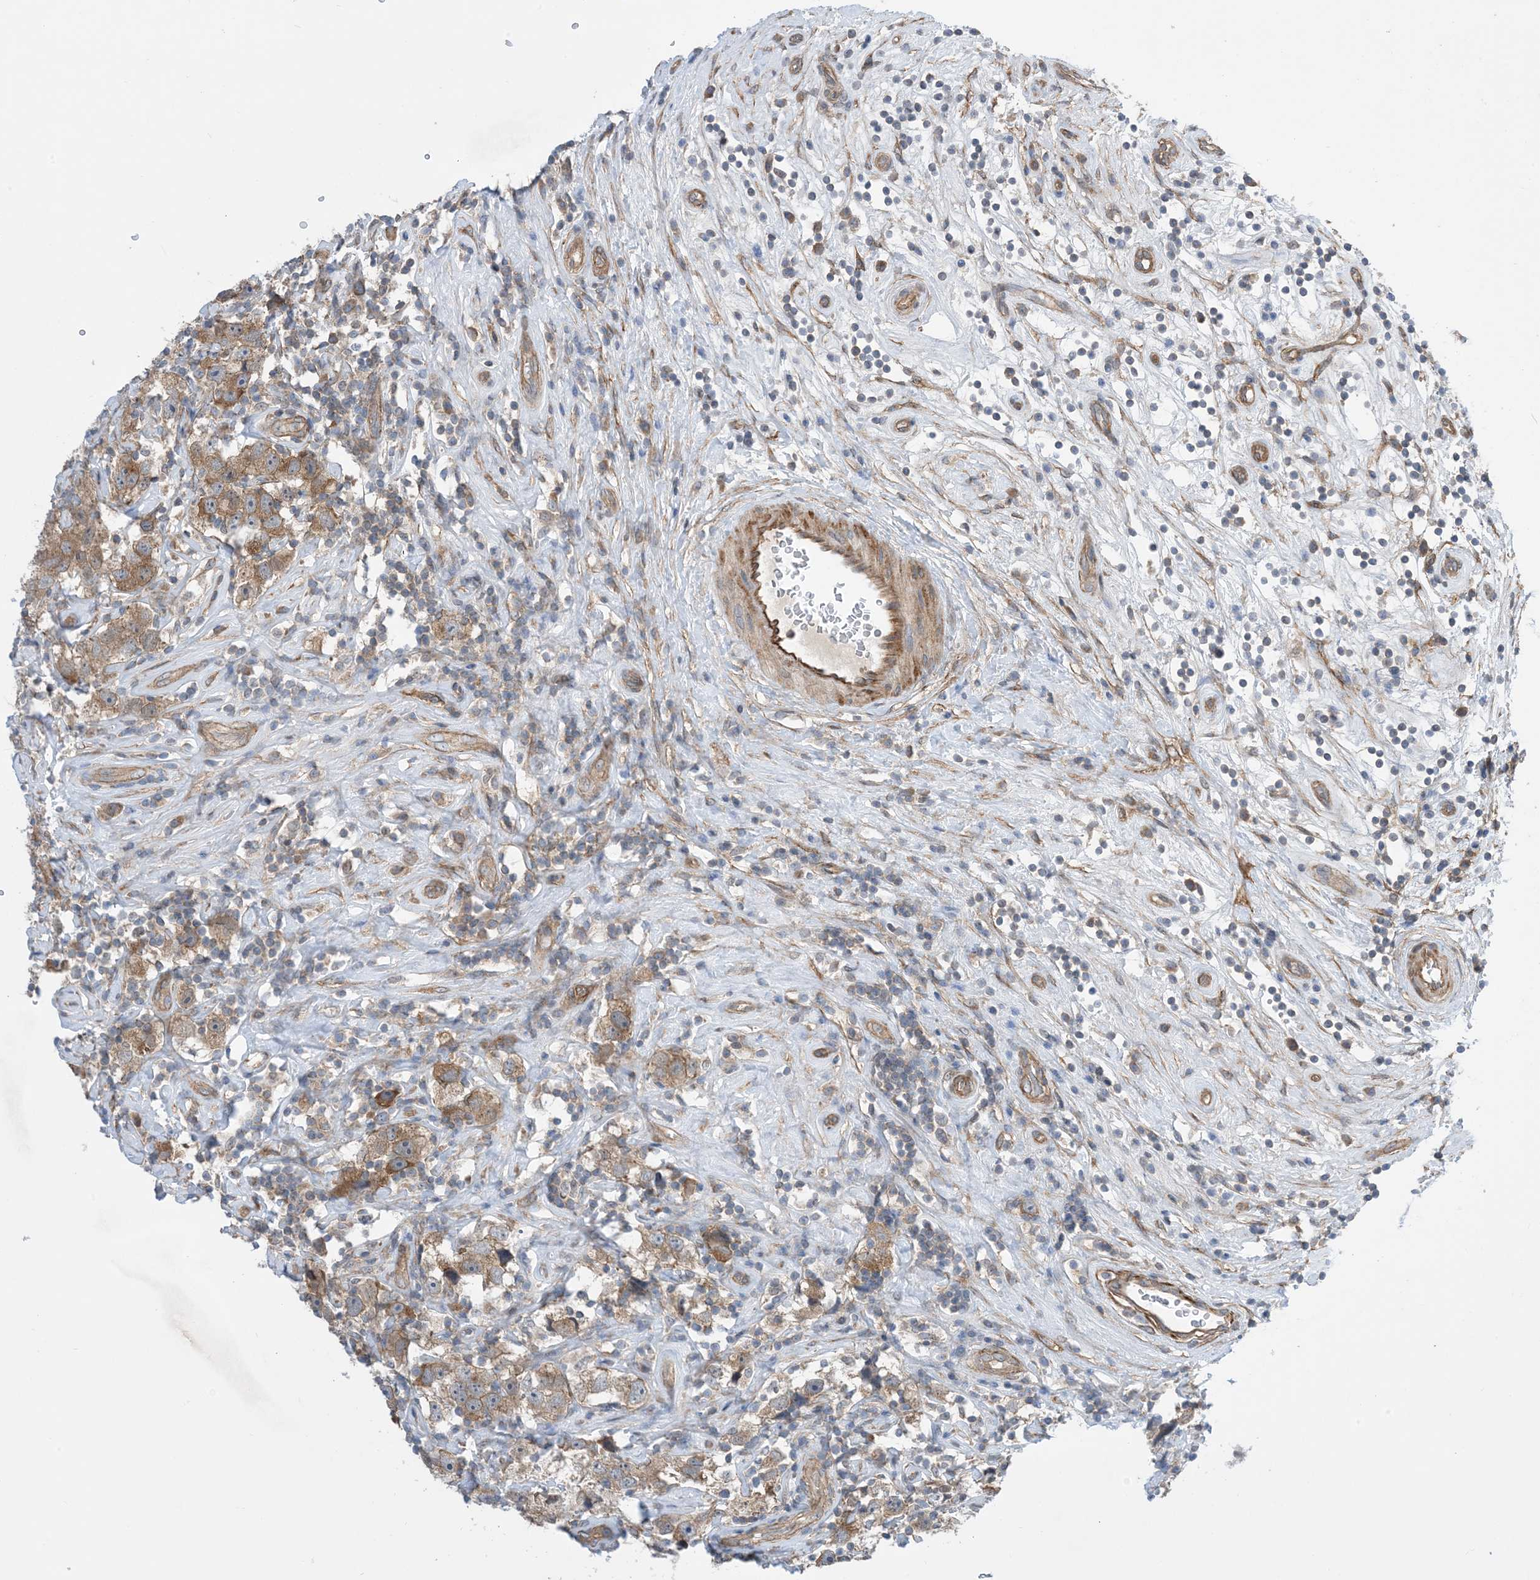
{"staining": {"intensity": "moderate", "quantity": ">75%", "location": "cytoplasmic/membranous"}, "tissue": "testis cancer", "cell_type": "Tumor cells", "image_type": "cancer", "snomed": [{"axis": "morphology", "description": "Seminoma, NOS"}, {"axis": "topography", "description": "Testis"}], "caption": "Tumor cells display medium levels of moderate cytoplasmic/membranous positivity in about >75% of cells in testis seminoma. (brown staining indicates protein expression, while blue staining denotes nuclei).", "gene": "EHBP1", "patient": {"sex": "male", "age": 49}}